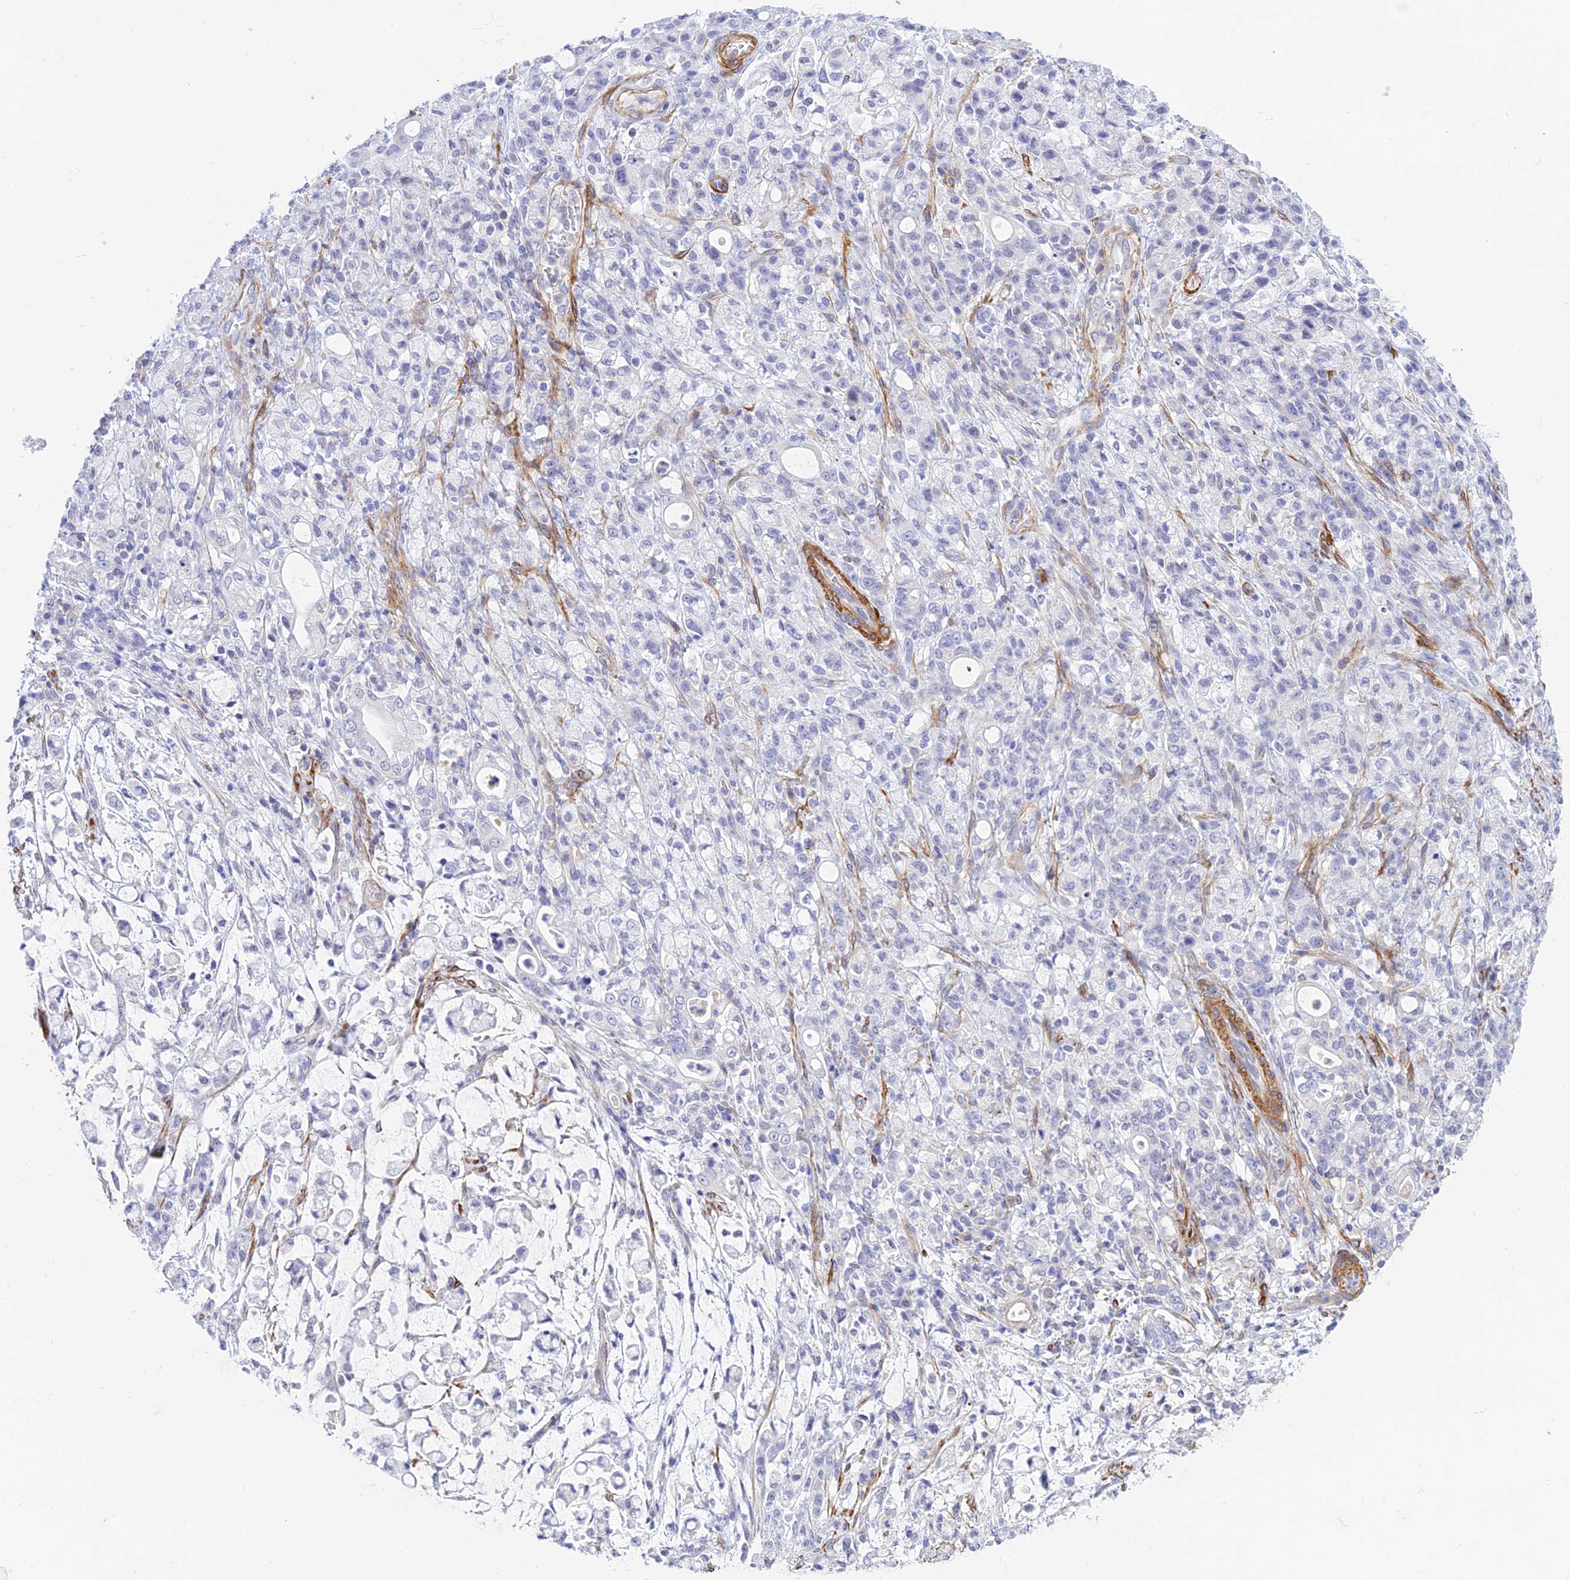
{"staining": {"intensity": "negative", "quantity": "none", "location": "none"}, "tissue": "stomach cancer", "cell_type": "Tumor cells", "image_type": "cancer", "snomed": [{"axis": "morphology", "description": "Adenocarcinoma, NOS"}, {"axis": "topography", "description": "Stomach"}], "caption": "Stomach cancer (adenocarcinoma) stained for a protein using immunohistochemistry shows no expression tumor cells.", "gene": "ZDHHC16", "patient": {"sex": "female", "age": 60}}